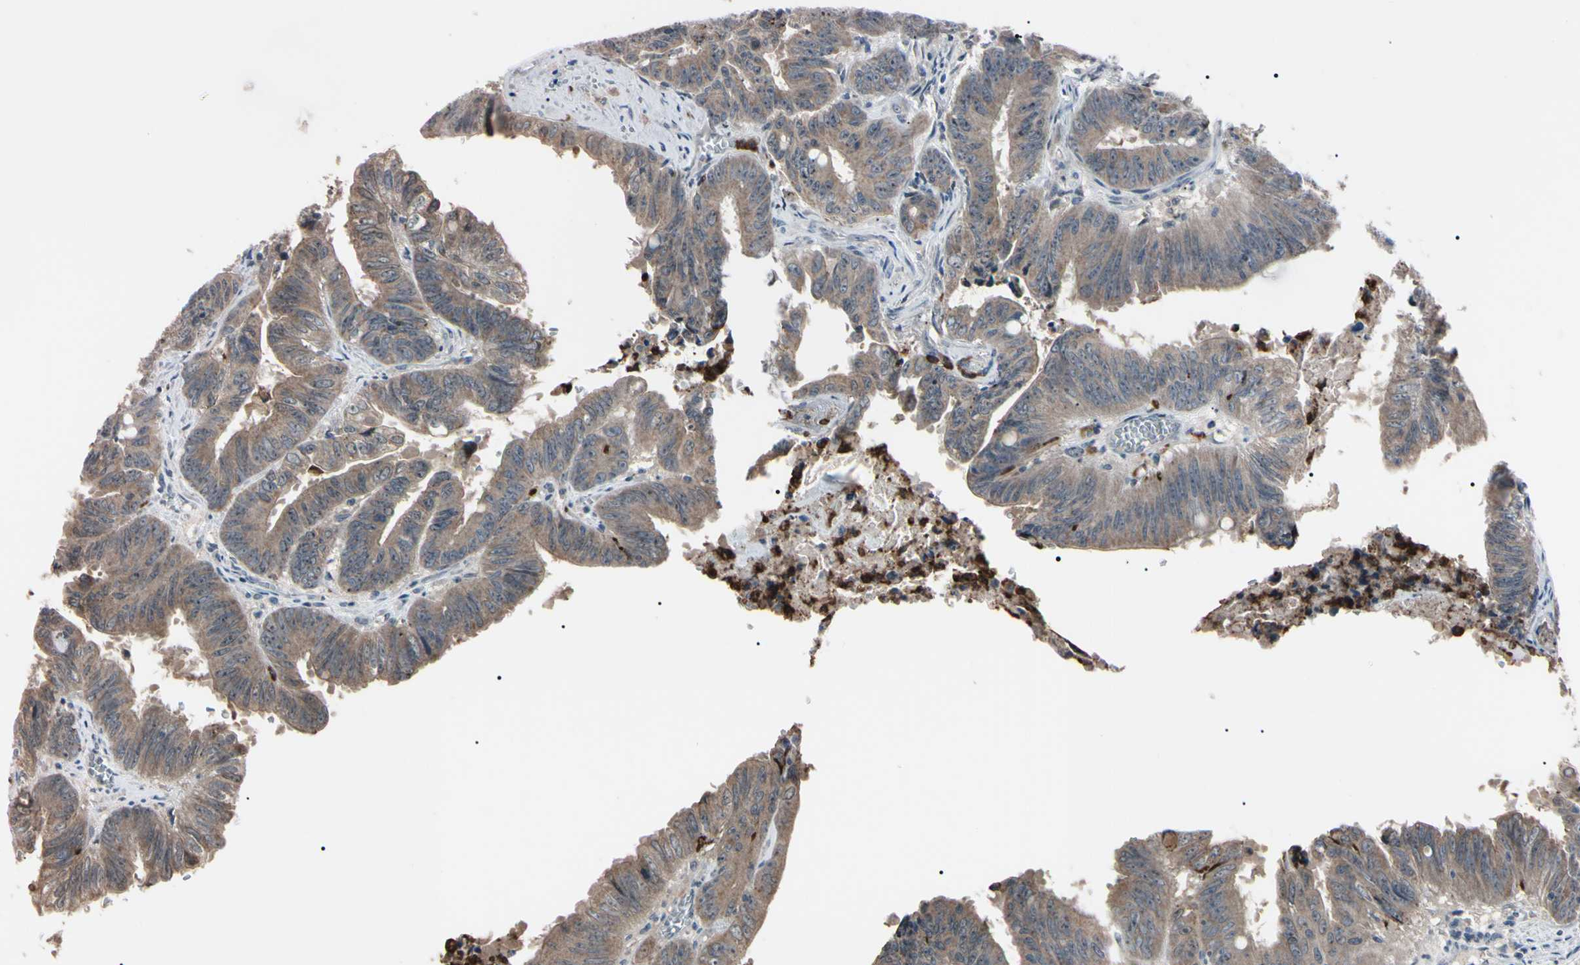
{"staining": {"intensity": "moderate", "quantity": ">75%", "location": "cytoplasmic/membranous"}, "tissue": "colorectal cancer", "cell_type": "Tumor cells", "image_type": "cancer", "snomed": [{"axis": "morphology", "description": "Adenocarcinoma, NOS"}, {"axis": "topography", "description": "Colon"}], "caption": "Immunohistochemistry (IHC) of colorectal cancer (adenocarcinoma) shows medium levels of moderate cytoplasmic/membranous expression in approximately >75% of tumor cells. Using DAB (3,3'-diaminobenzidine) (brown) and hematoxylin (blue) stains, captured at high magnification using brightfield microscopy.", "gene": "TRAF5", "patient": {"sex": "male", "age": 45}}